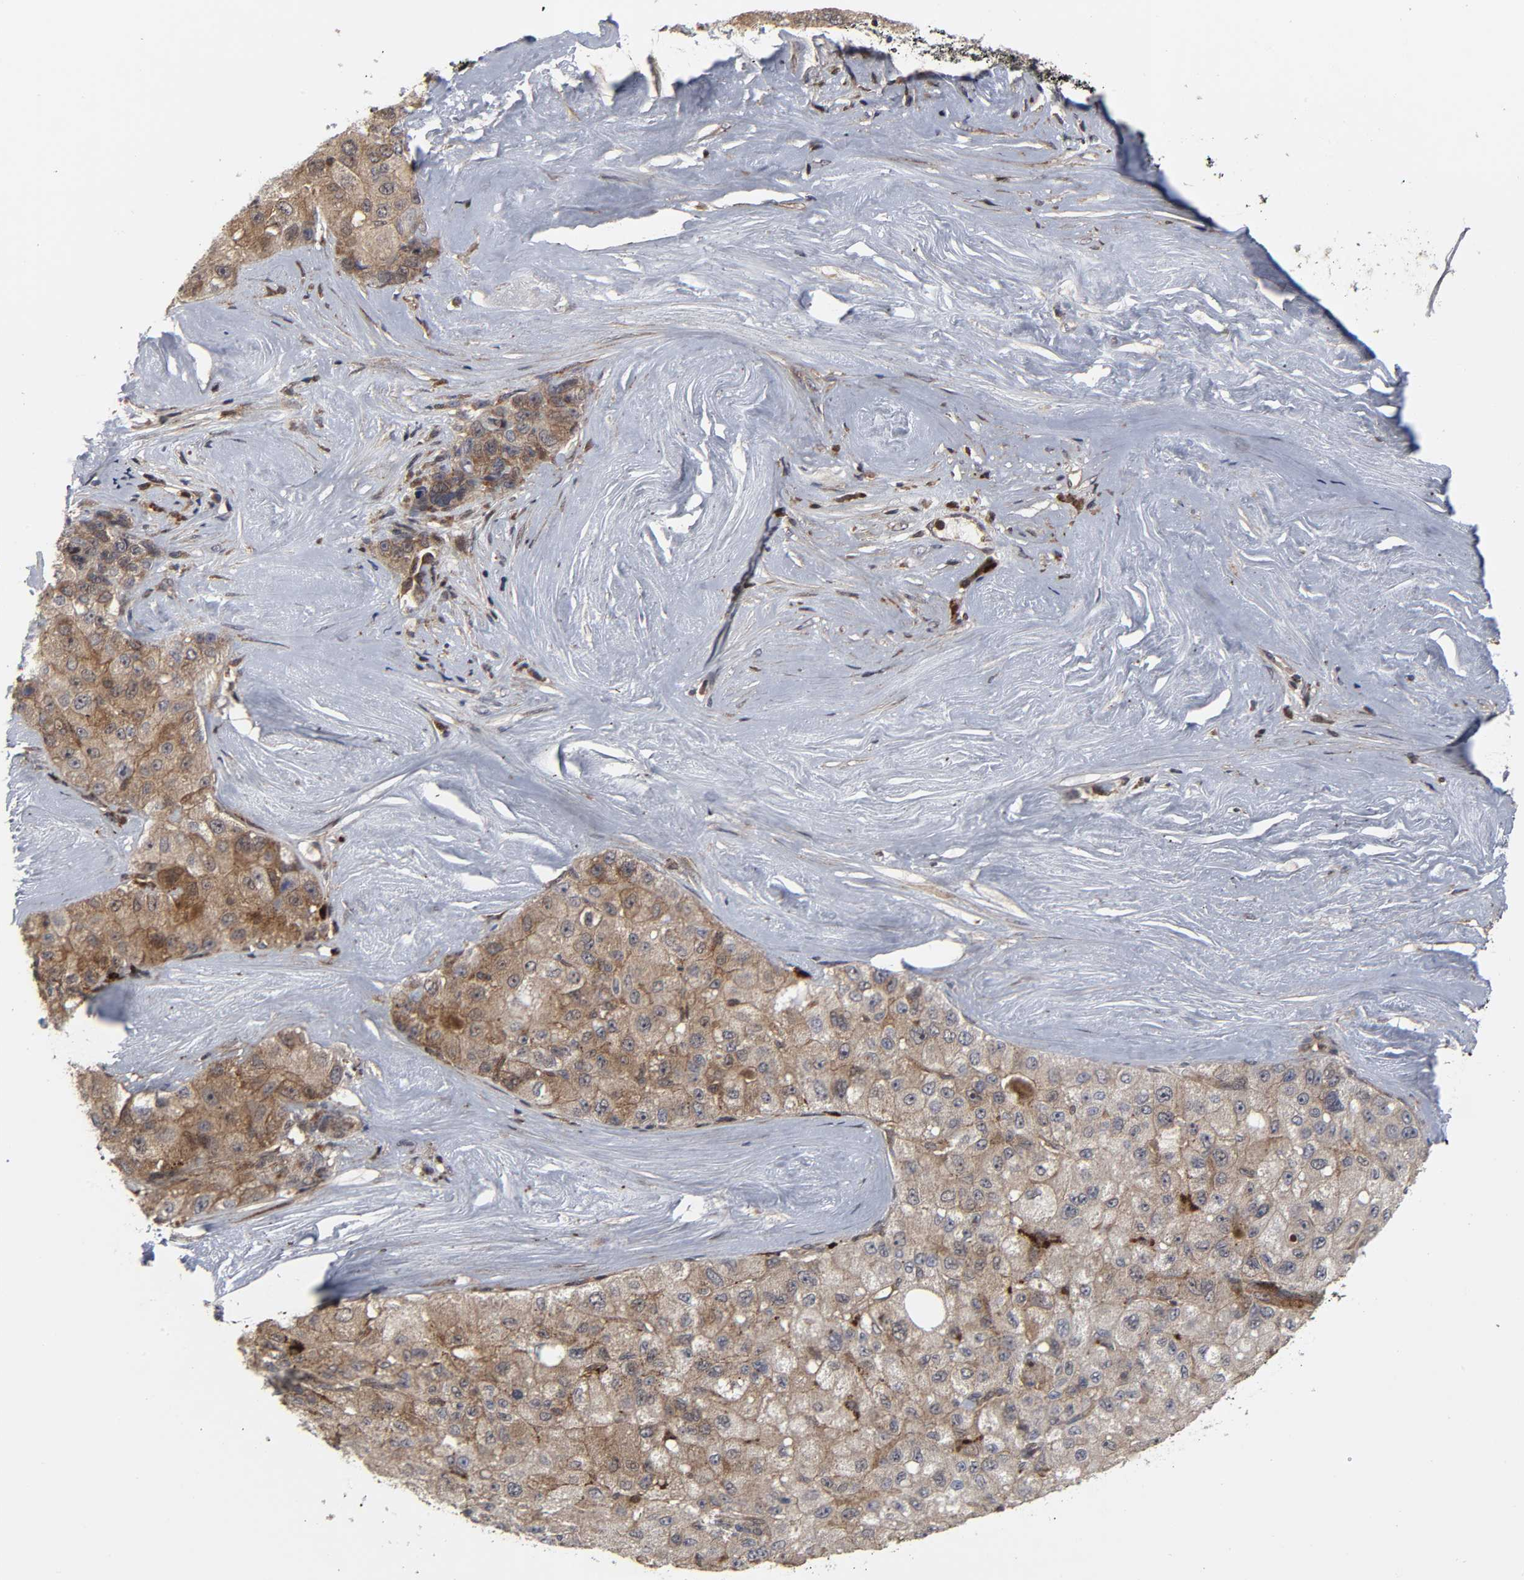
{"staining": {"intensity": "moderate", "quantity": ">75%", "location": "cytoplasmic/membranous"}, "tissue": "liver cancer", "cell_type": "Tumor cells", "image_type": "cancer", "snomed": [{"axis": "morphology", "description": "Carcinoma, Hepatocellular, NOS"}, {"axis": "topography", "description": "Liver"}], "caption": "Immunohistochemistry micrograph of liver cancer (hepatocellular carcinoma) stained for a protein (brown), which demonstrates medium levels of moderate cytoplasmic/membranous positivity in about >75% of tumor cells.", "gene": "CASP9", "patient": {"sex": "male", "age": 80}}